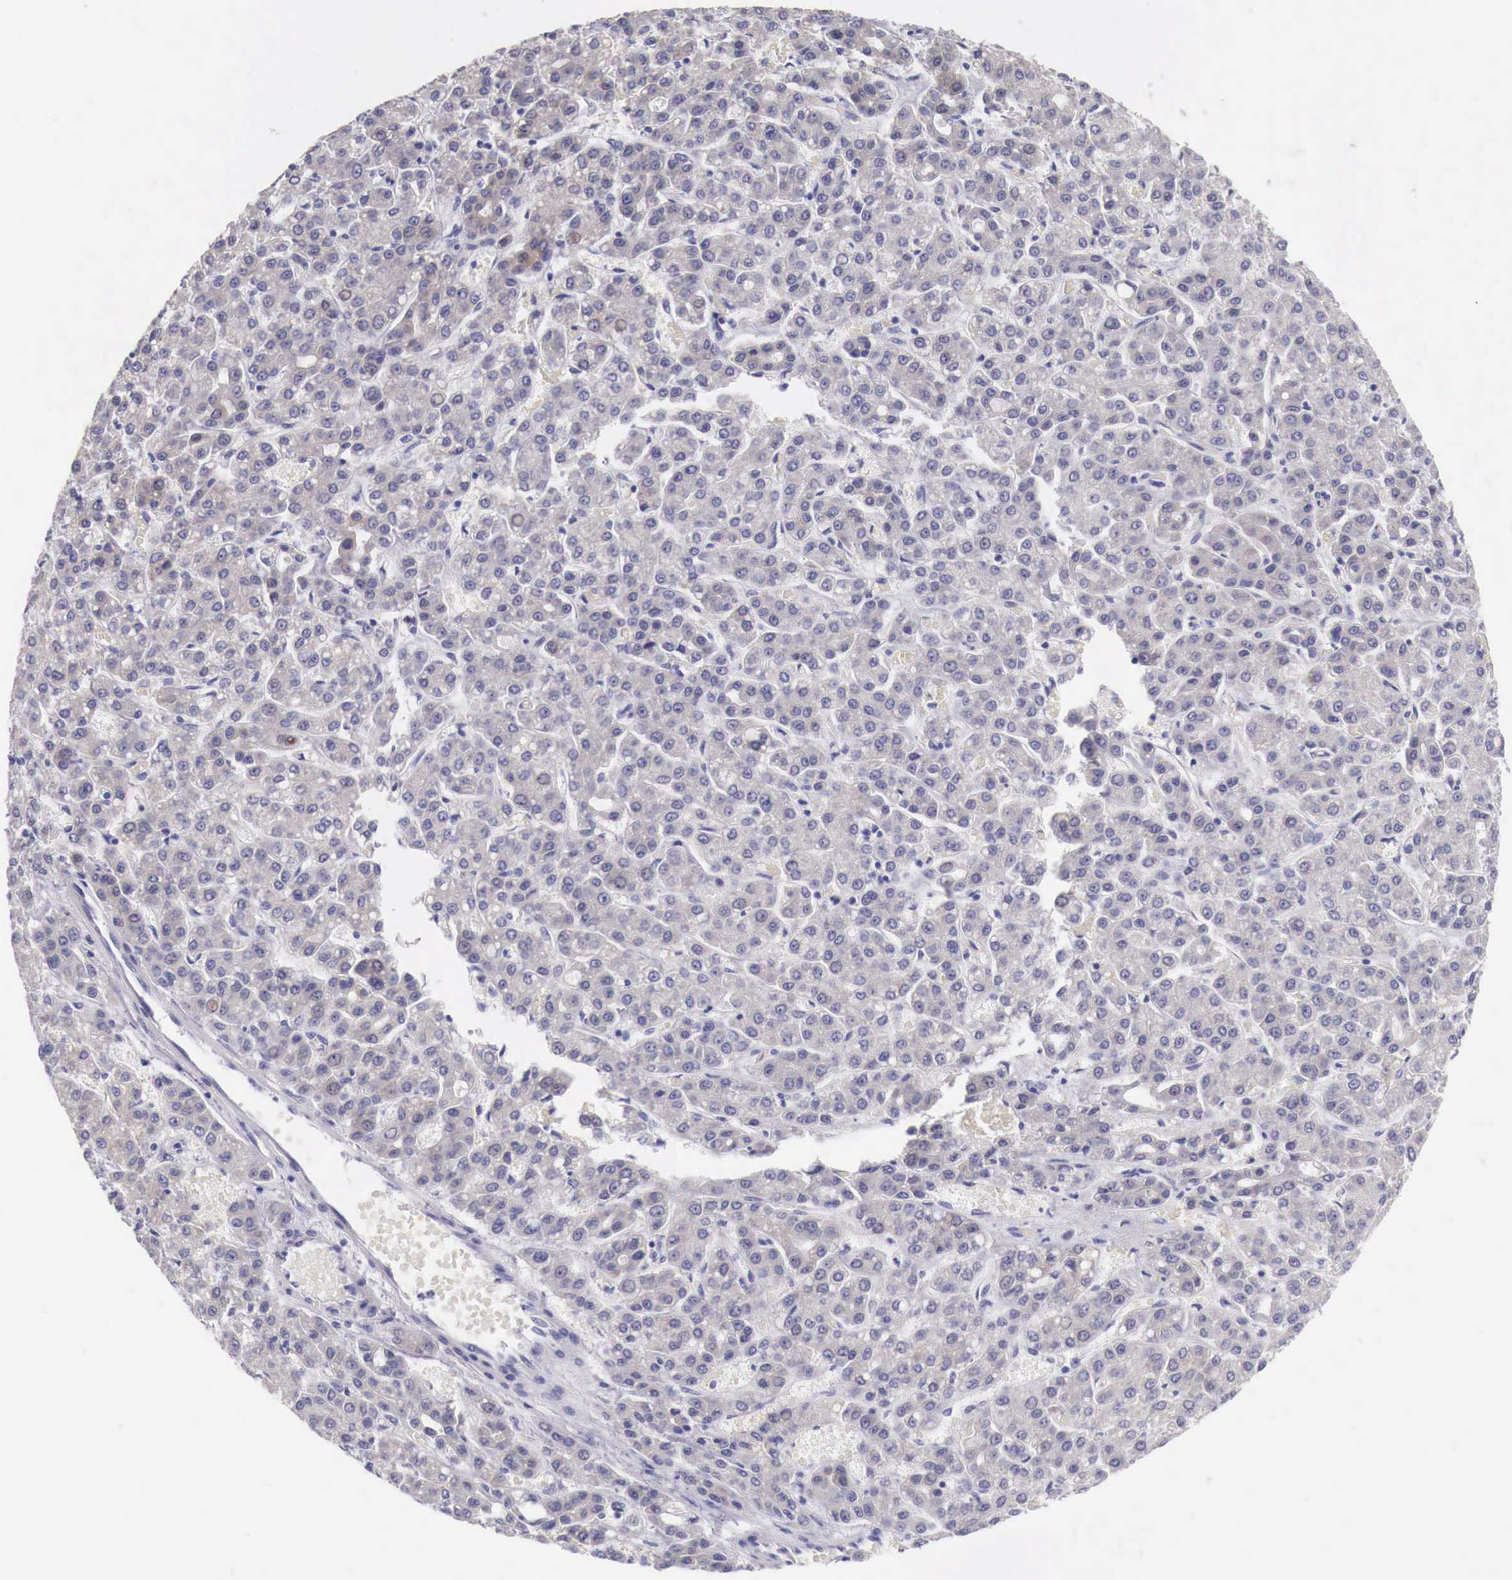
{"staining": {"intensity": "negative", "quantity": "none", "location": "none"}, "tissue": "liver cancer", "cell_type": "Tumor cells", "image_type": "cancer", "snomed": [{"axis": "morphology", "description": "Carcinoma, Hepatocellular, NOS"}, {"axis": "topography", "description": "Liver"}], "caption": "This image is of liver cancer (hepatocellular carcinoma) stained with immunohistochemistry to label a protein in brown with the nuclei are counter-stained blue. There is no positivity in tumor cells. (Brightfield microscopy of DAB immunohistochemistry at high magnification).", "gene": "NREP", "patient": {"sex": "male", "age": 69}}